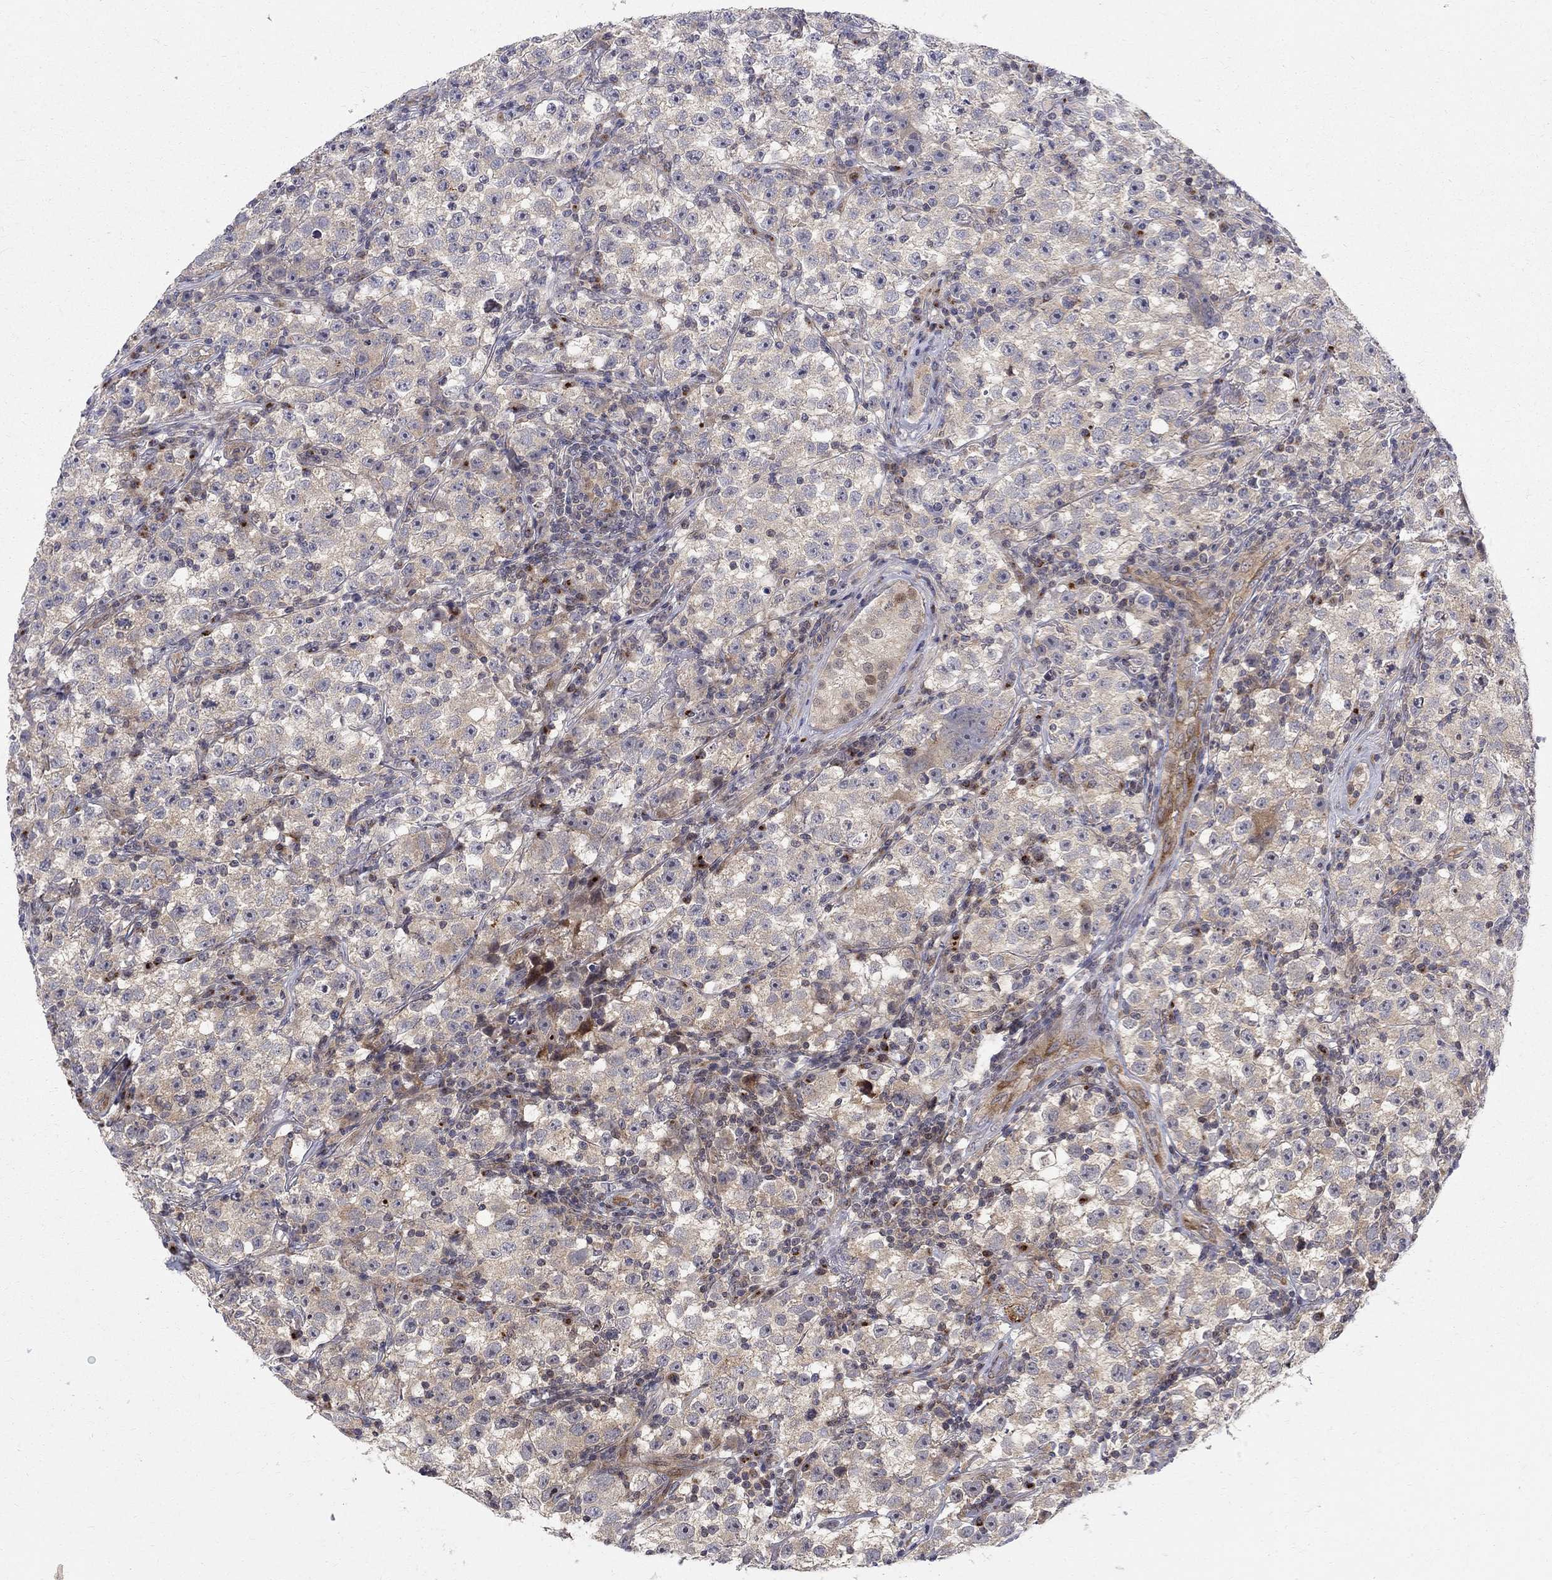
{"staining": {"intensity": "weak", "quantity": "<25%", "location": "cytoplasmic/membranous"}, "tissue": "testis cancer", "cell_type": "Tumor cells", "image_type": "cancer", "snomed": [{"axis": "morphology", "description": "Seminoma, NOS"}, {"axis": "topography", "description": "Testis"}], "caption": "High power microscopy image of an IHC histopathology image of testis cancer, revealing no significant expression in tumor cells.", "gene": "WDR19", "patient": {"sex": "male", "age": 22}}